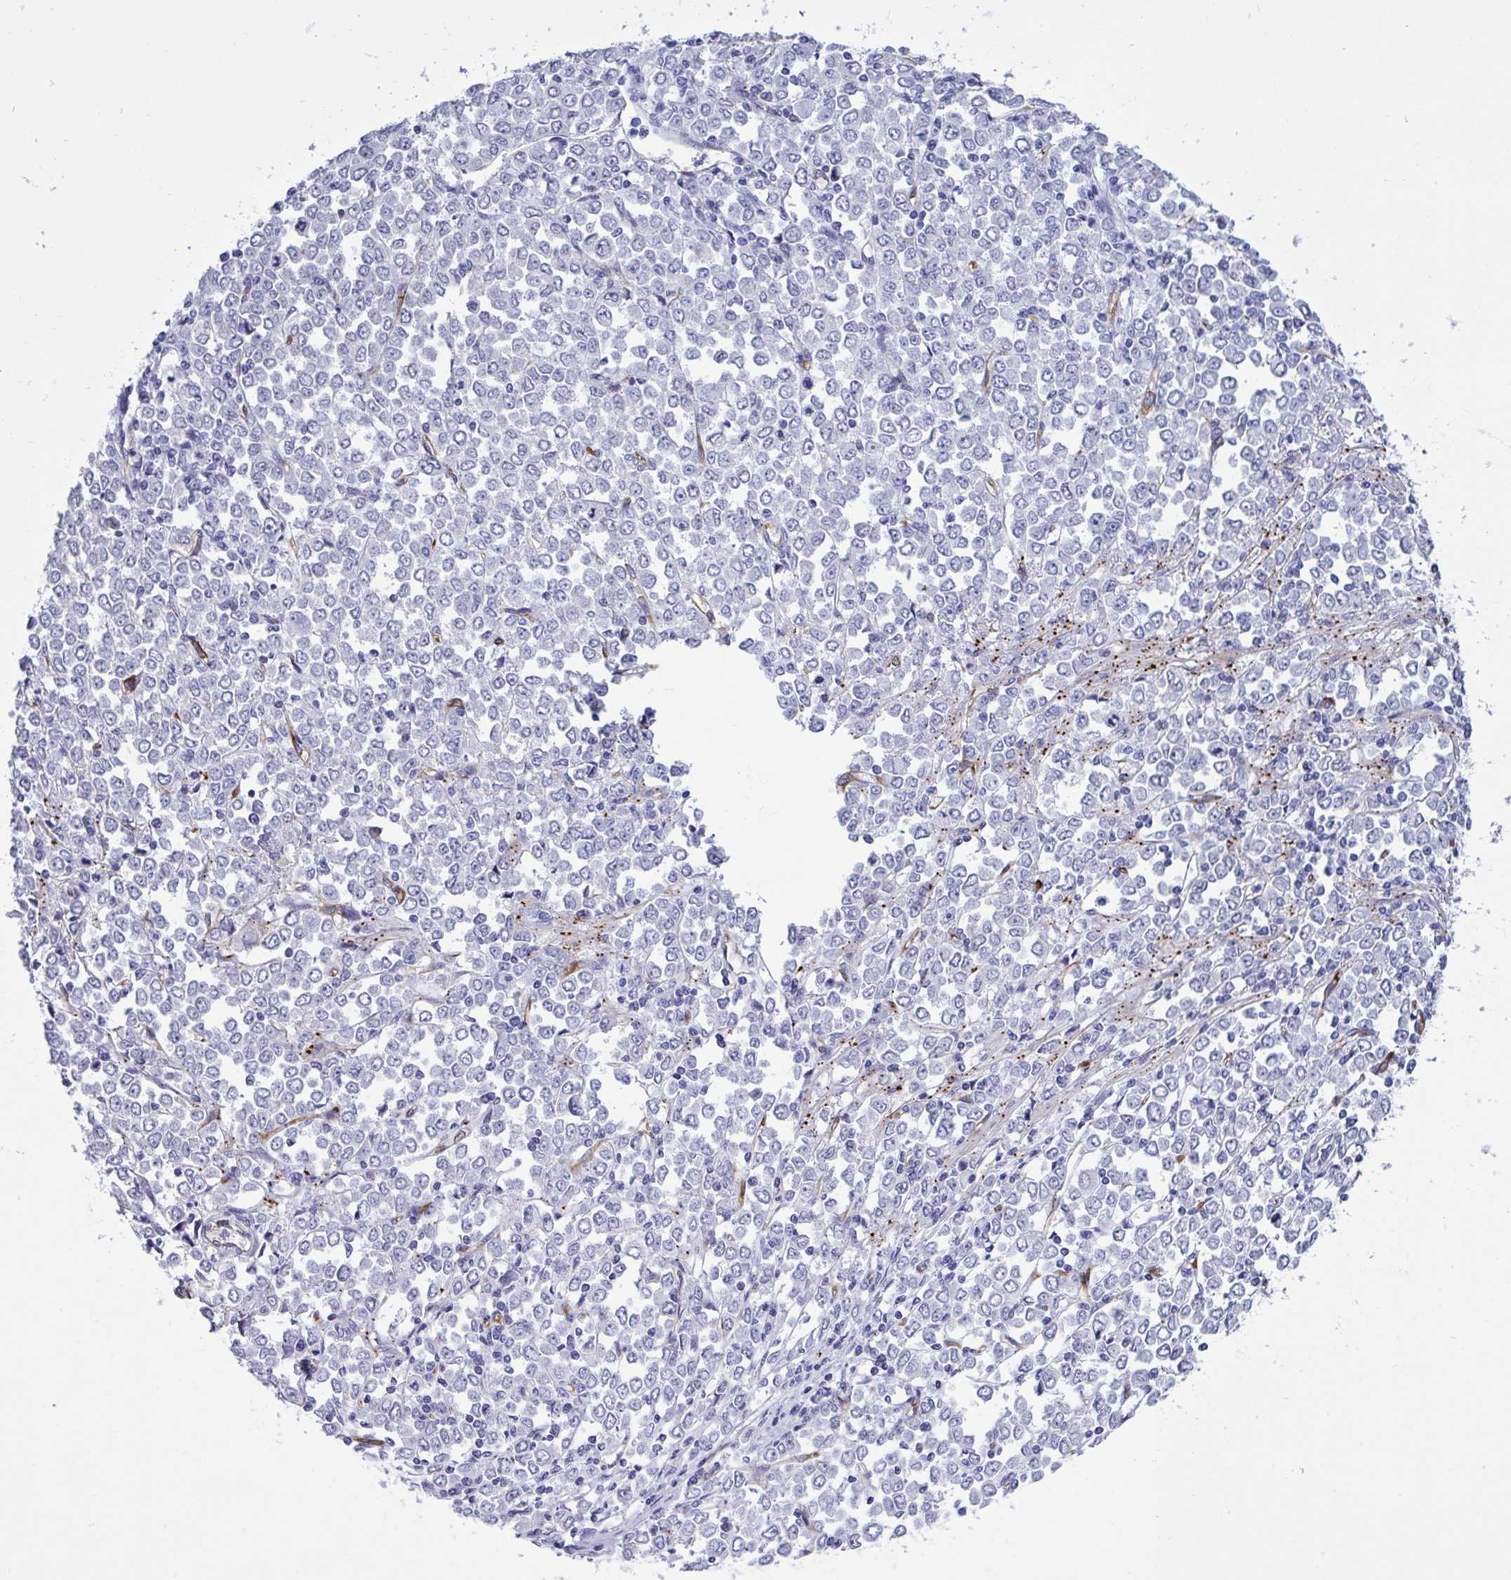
{"staining": {"intensity": "negative", "quantity": "none", "location": "none"}, "tissue": "stomach cancer", "cell_type": "Tumor cells", "image_type": "cancer", "snomed": [{"axis": "morphology", "description": "Adenocarcinoma, NOS"}, {"axis": "topography", "description": "Stomach, upper"}], "caption": "High power microscopy image of an immunohistochemistry photomicrograph of stomach cancer, revealing no significant positivity in tumor cells.", "gene": "EML1", "patient": {"sex": "male", "age": 70}}